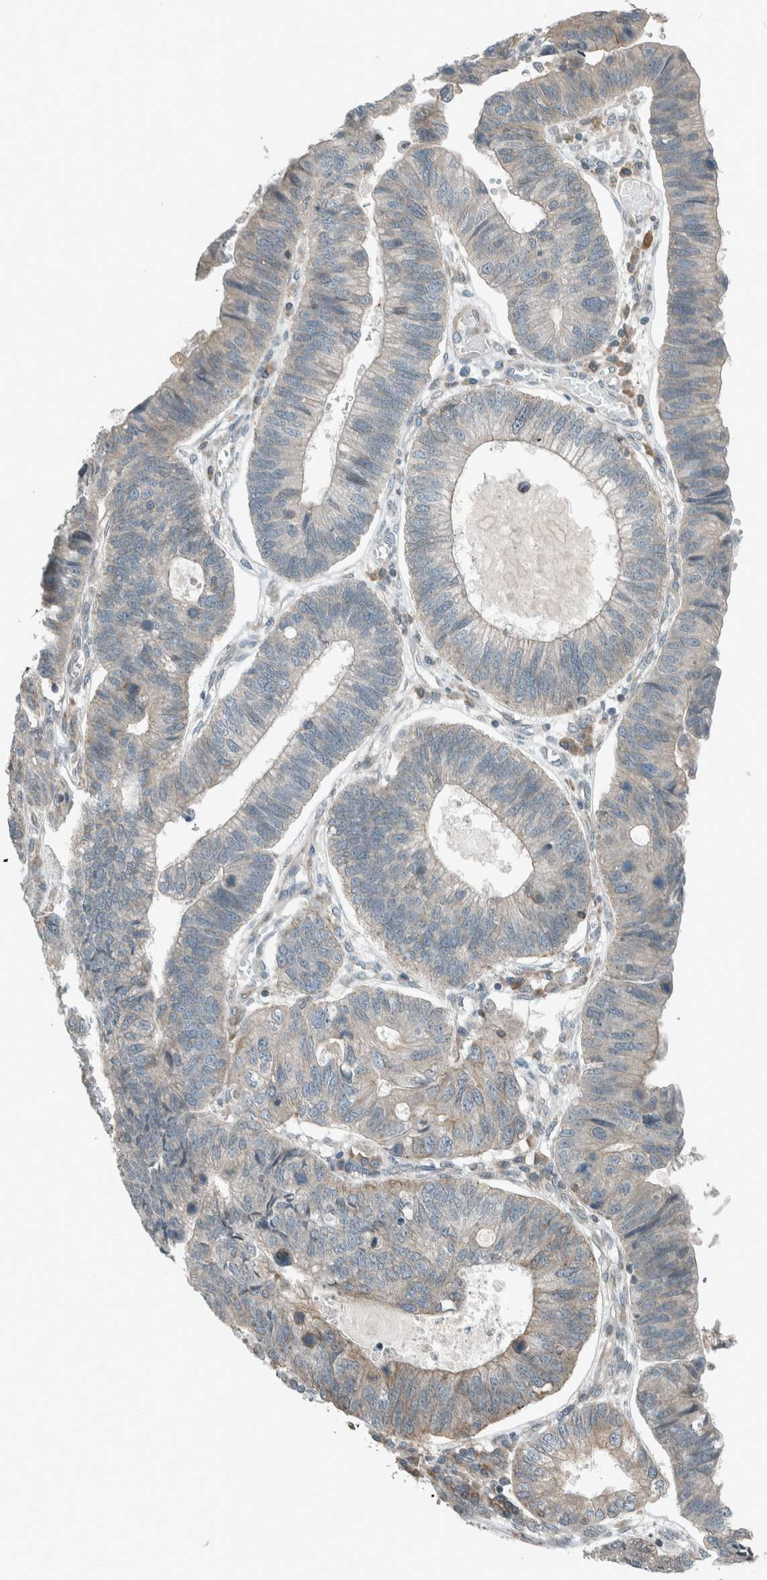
{"staining": {"intensity": "weak", "quantity": "25%-75%", "location": "cytoplasmic/membranous"}, "tissue": "stomach cancer", "cell_type": "Tumor cells", "image_type": "cancer", "snomed": [{"axis": "morphology", "description": "Adenocarcinoma, NOS"}, {"axis": "topography", "description": "Stomach"}], "caption": "High-power microscopy captured an IHC photomicrograph of stomach cancer (adenocarcinoma), revealing weak cytoplasmic/membranous expression in approximately 25%-75% of tumor cells.", "gene": "SEL1L", "patient": {"sex": "male", "age": 59}}